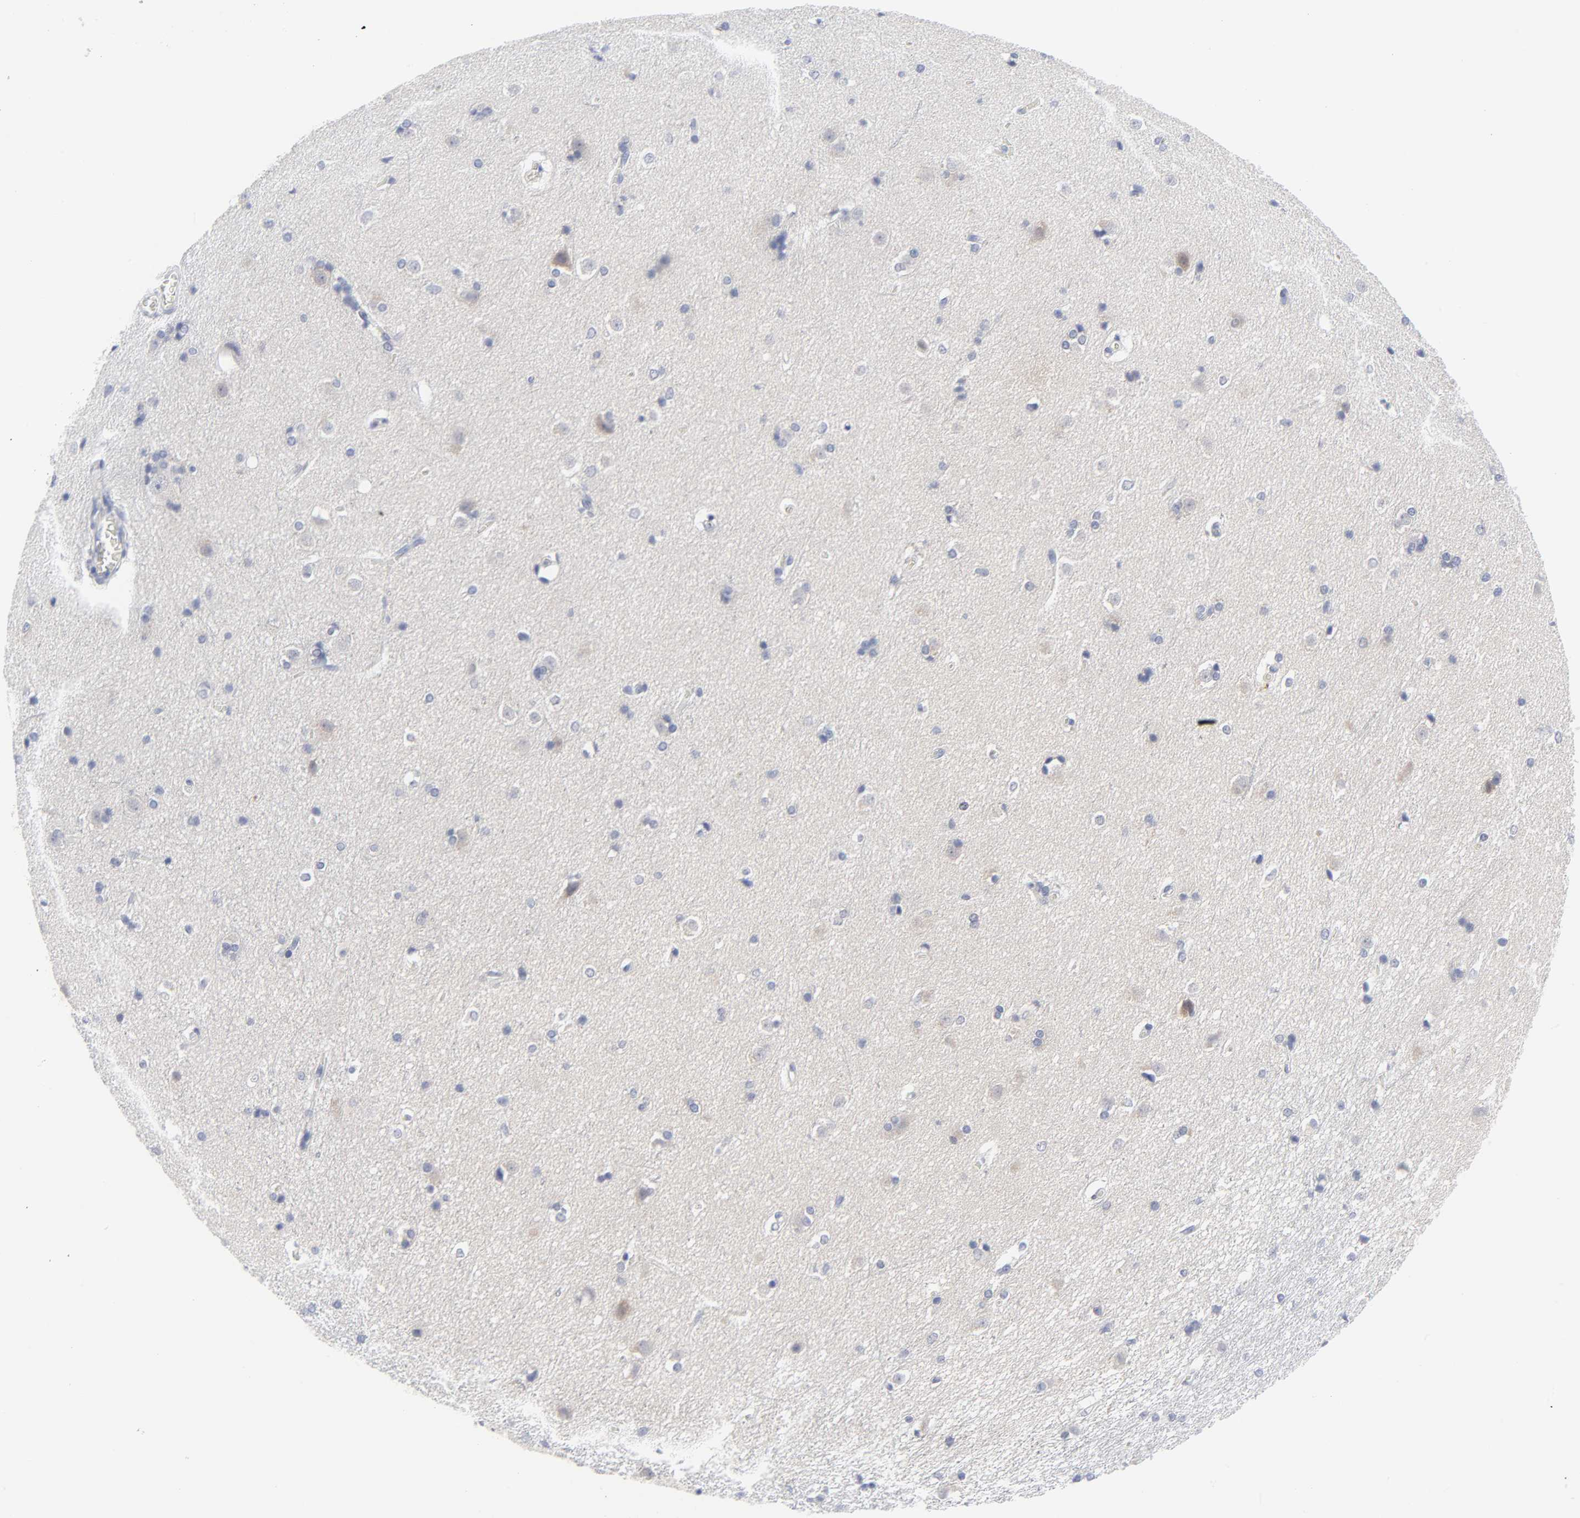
{"staining": {"intensity": "negative", "quantity": "none", "location": "none"}, "tissue": "caudate", "cell_type": "Glial cells", "image_type": "normal", "snomed": [{"axis": "morphology", "description": "Normal tissue, NOS"}, {"axis": "topography", "description": "Lateral ventricle wall"}], "caption": "An immunohistochemistry photomicrograph of unremarkable caudate is shown. There is no staining in glial cells of caudate.", "gene": "CLEC4G", "patient": {"sex": "female", "age": 19}}